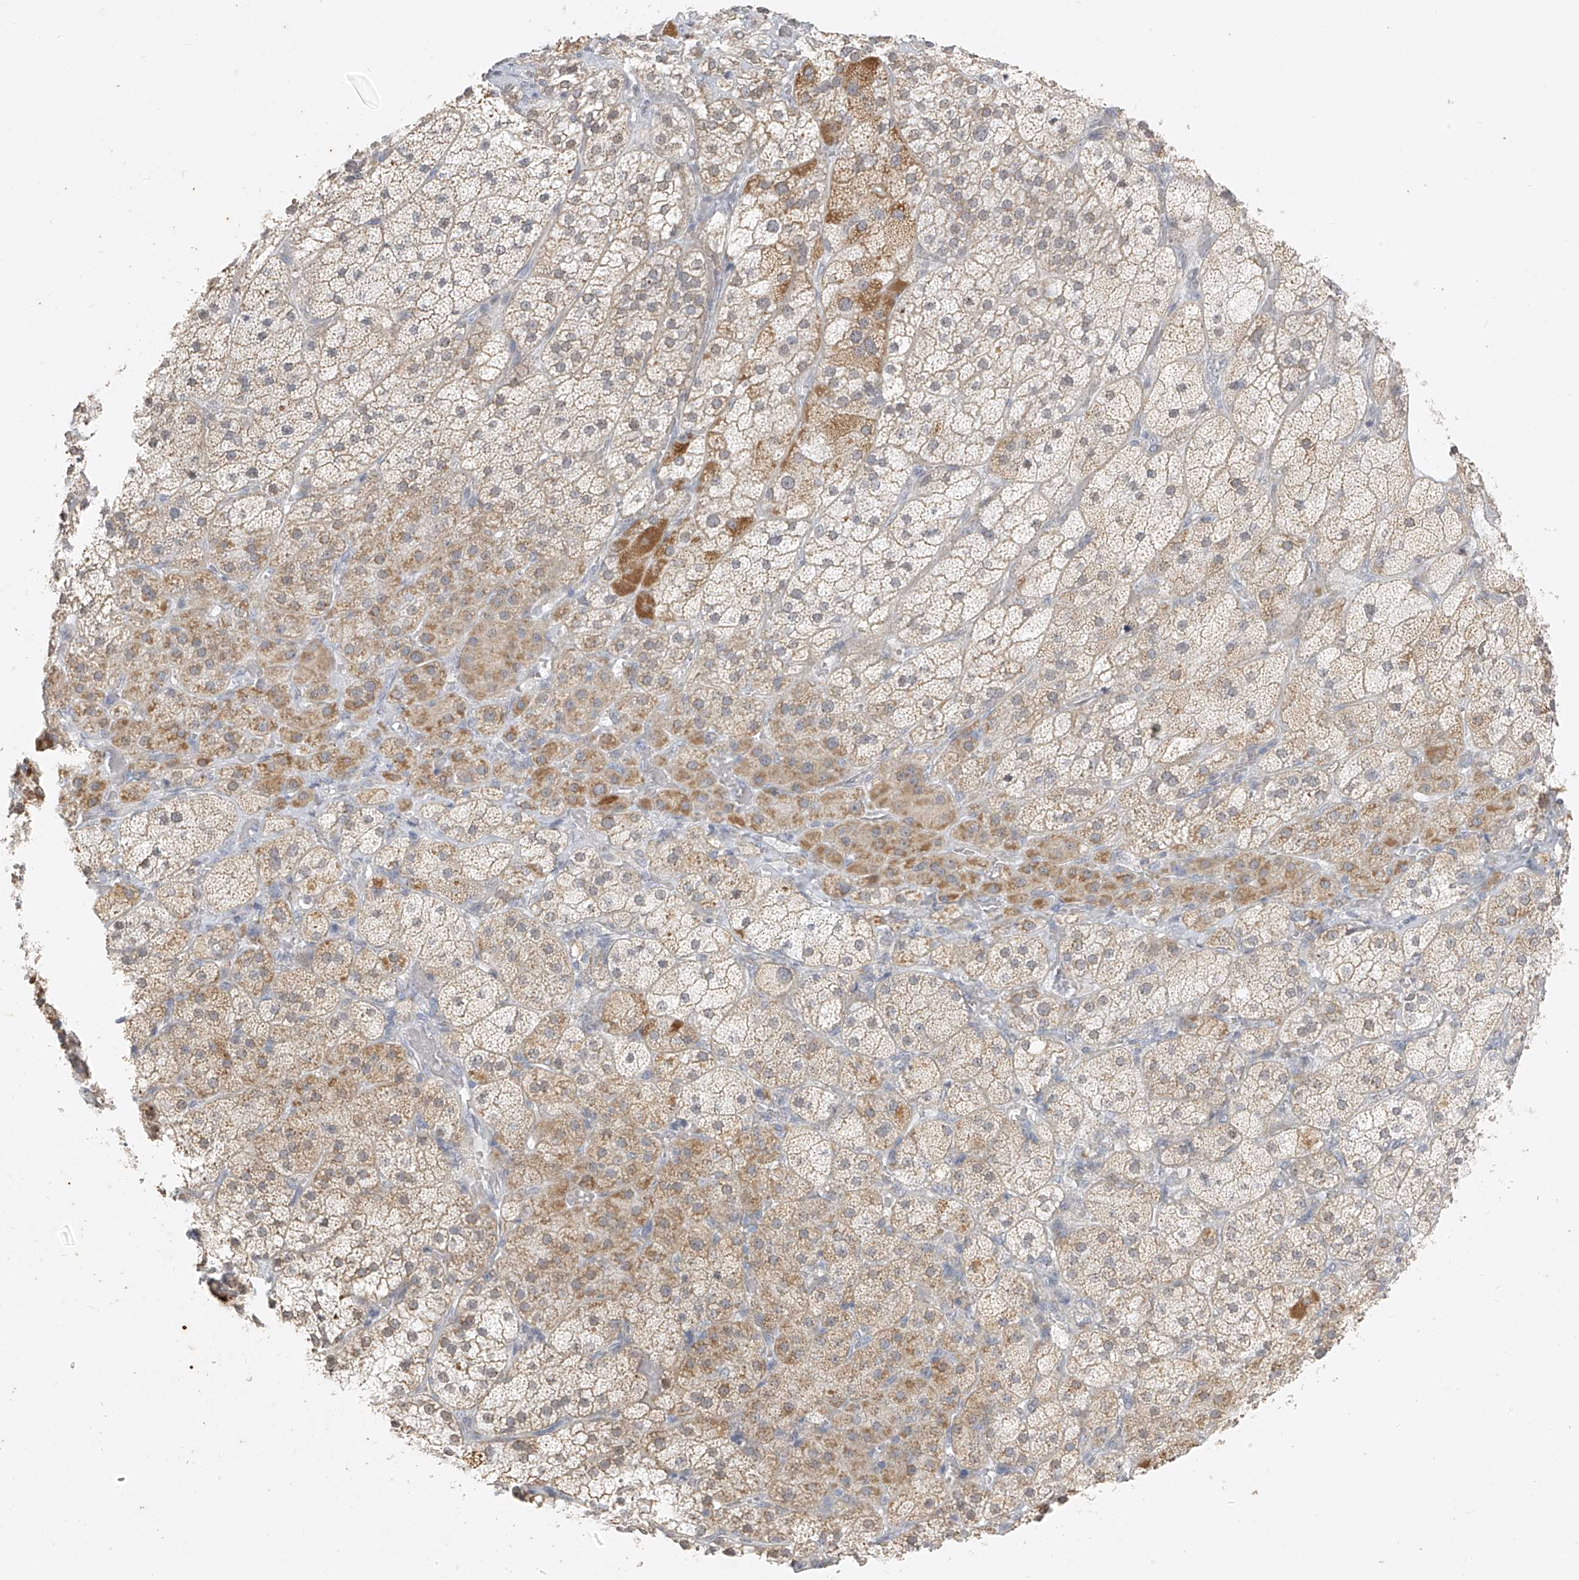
{"staining": {"intensity": "moderate", "quantity": "25%-75%", "location": "cytoplasmic/membranous"}, "tissue": "adrenal gland", "cell_type": "Glandular cells", "image_type": "normal", "snomed": [{"axis": "morphology", "description": "Normal tissue, NOS"}, {"axis": "topography", "description": "Adrenal gland"}], "caption": "A brown stain highlights moderate cytoplasmic/membranous expression of a protein in glandular cells of normal adrenal gland. The staining is performed using DAB (3,3'-diaminobenzidine) brown chromogen to label protein expression. The nuclei are counter-stained blue using hematoxylin.", "gene": "DYRK1B", "patient": {"sex": "male", "age": 57}}